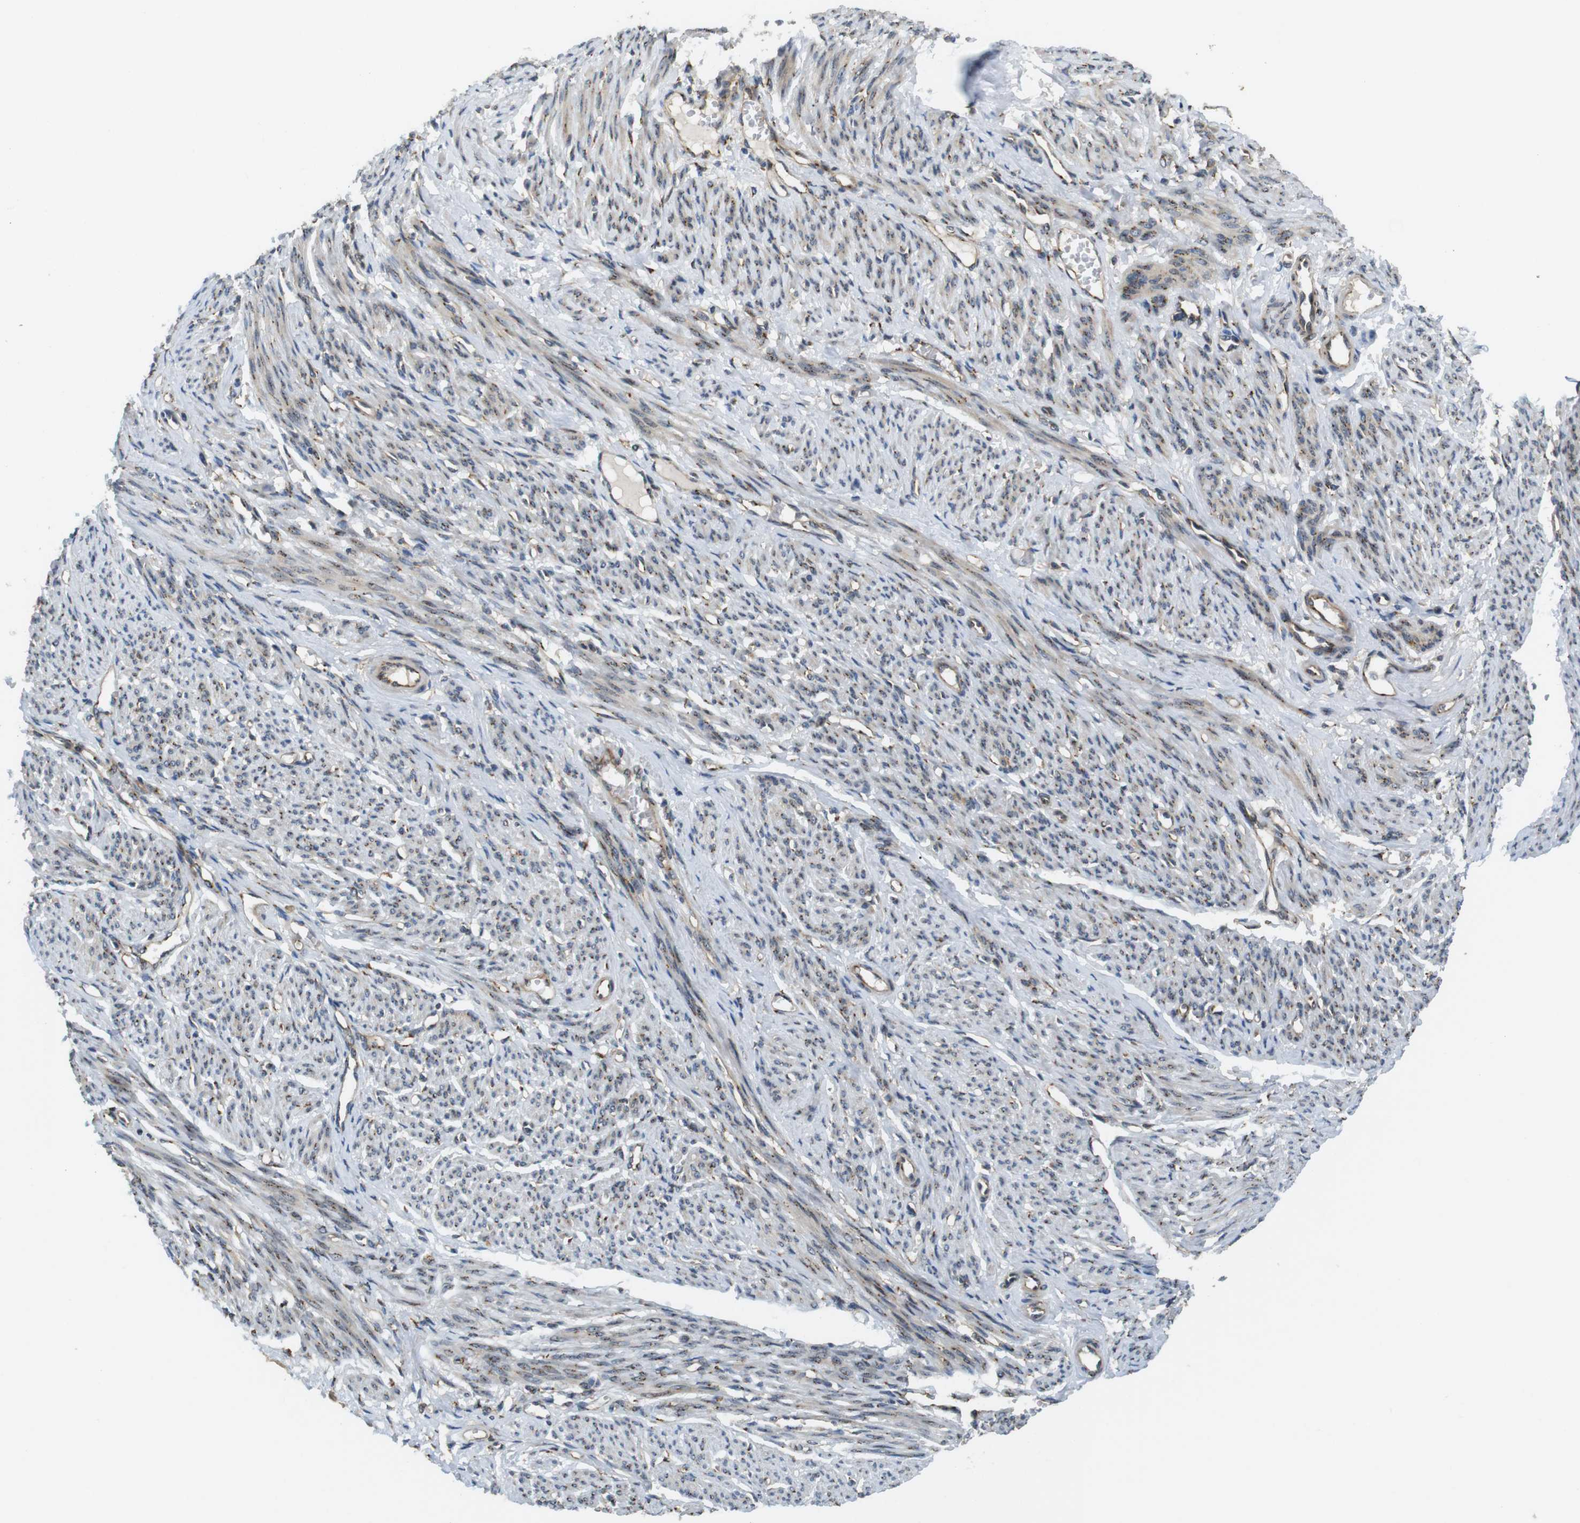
{"staining": {"intensity": "moderate", "quantity": "25%-75%", "location": "cytoplasmic/membranous"}, "tissue": "smooth muscle", "cell_type": "Smooth muscle cells", "image_type": "normal", "snomed": [{"axis": "morphology", "description": "Normal tissue, NOS"}, {"axis": "topography", "description": "Smooth muscle"}], "caption": "The histopathology image demonstrates staining of benign smooth muscle, revealing moderate cytoplasmic/membranous protein staining (brown color) within smooth muscle cells. (Brightfield microscopy of DAB IHC at high magnification).", "gene": "TMEM143", "patient": {"sex": "female", "age": 65}}